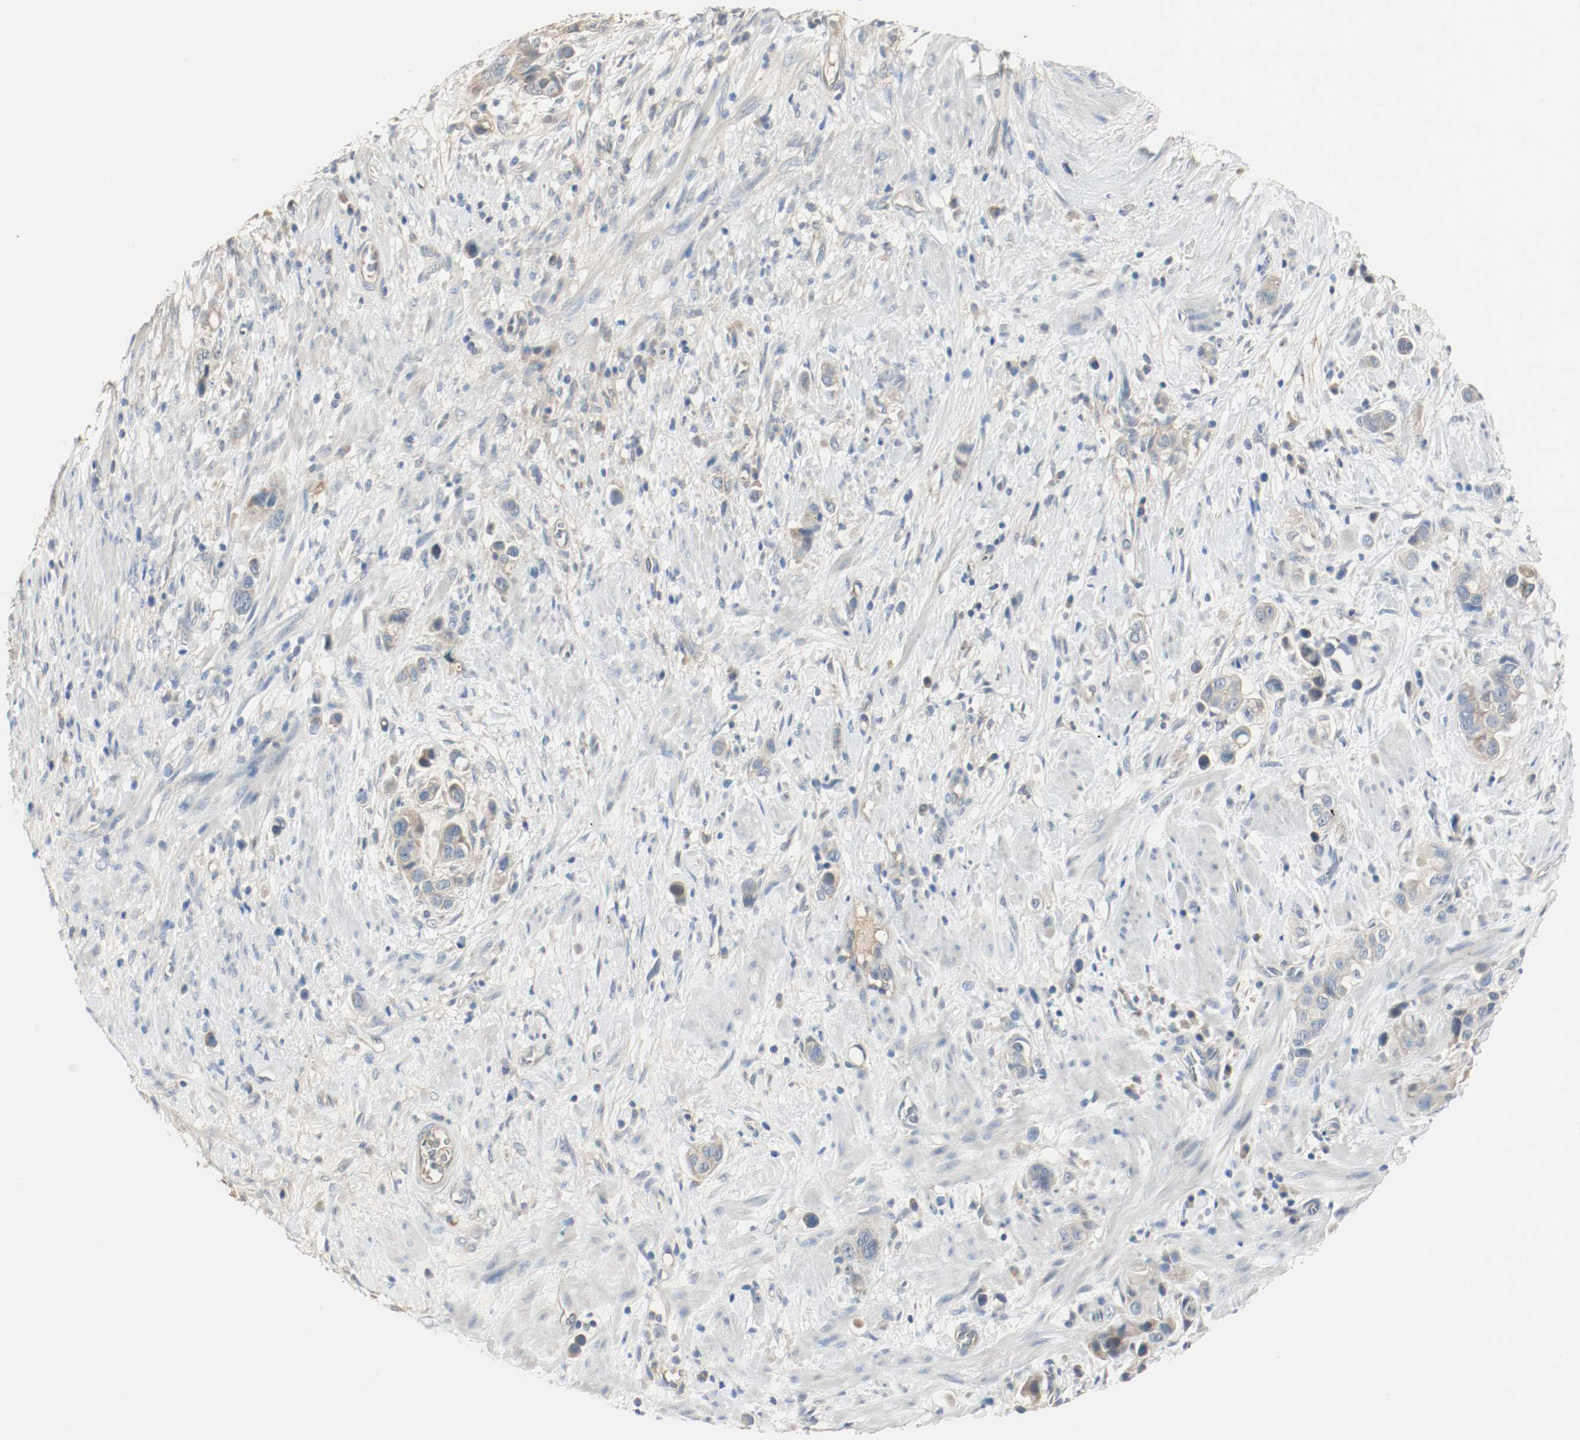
{"staining": {"intensity": "weak", "quantity": "25%-75%", "location": "cytoplasmic/membranous"}, "tissue": "stomach cancer", "cell_type": "Tumor cells", "image_type": "cancer", "snomed": [{"axis": "morphology", "description": "Adenocarcinoma, NOS"}, {"axis": "topography", "description": "Stomach, lower"}], "caption": "Stomach cancer (adenocarcinoma) stained for a protein (brown) displays weak cytoplasmic/membranous positive staining in approximately 25%-75% of tumor cells.", "gene": "MELTF", "patient": {"sex": "female", "age": 93}}